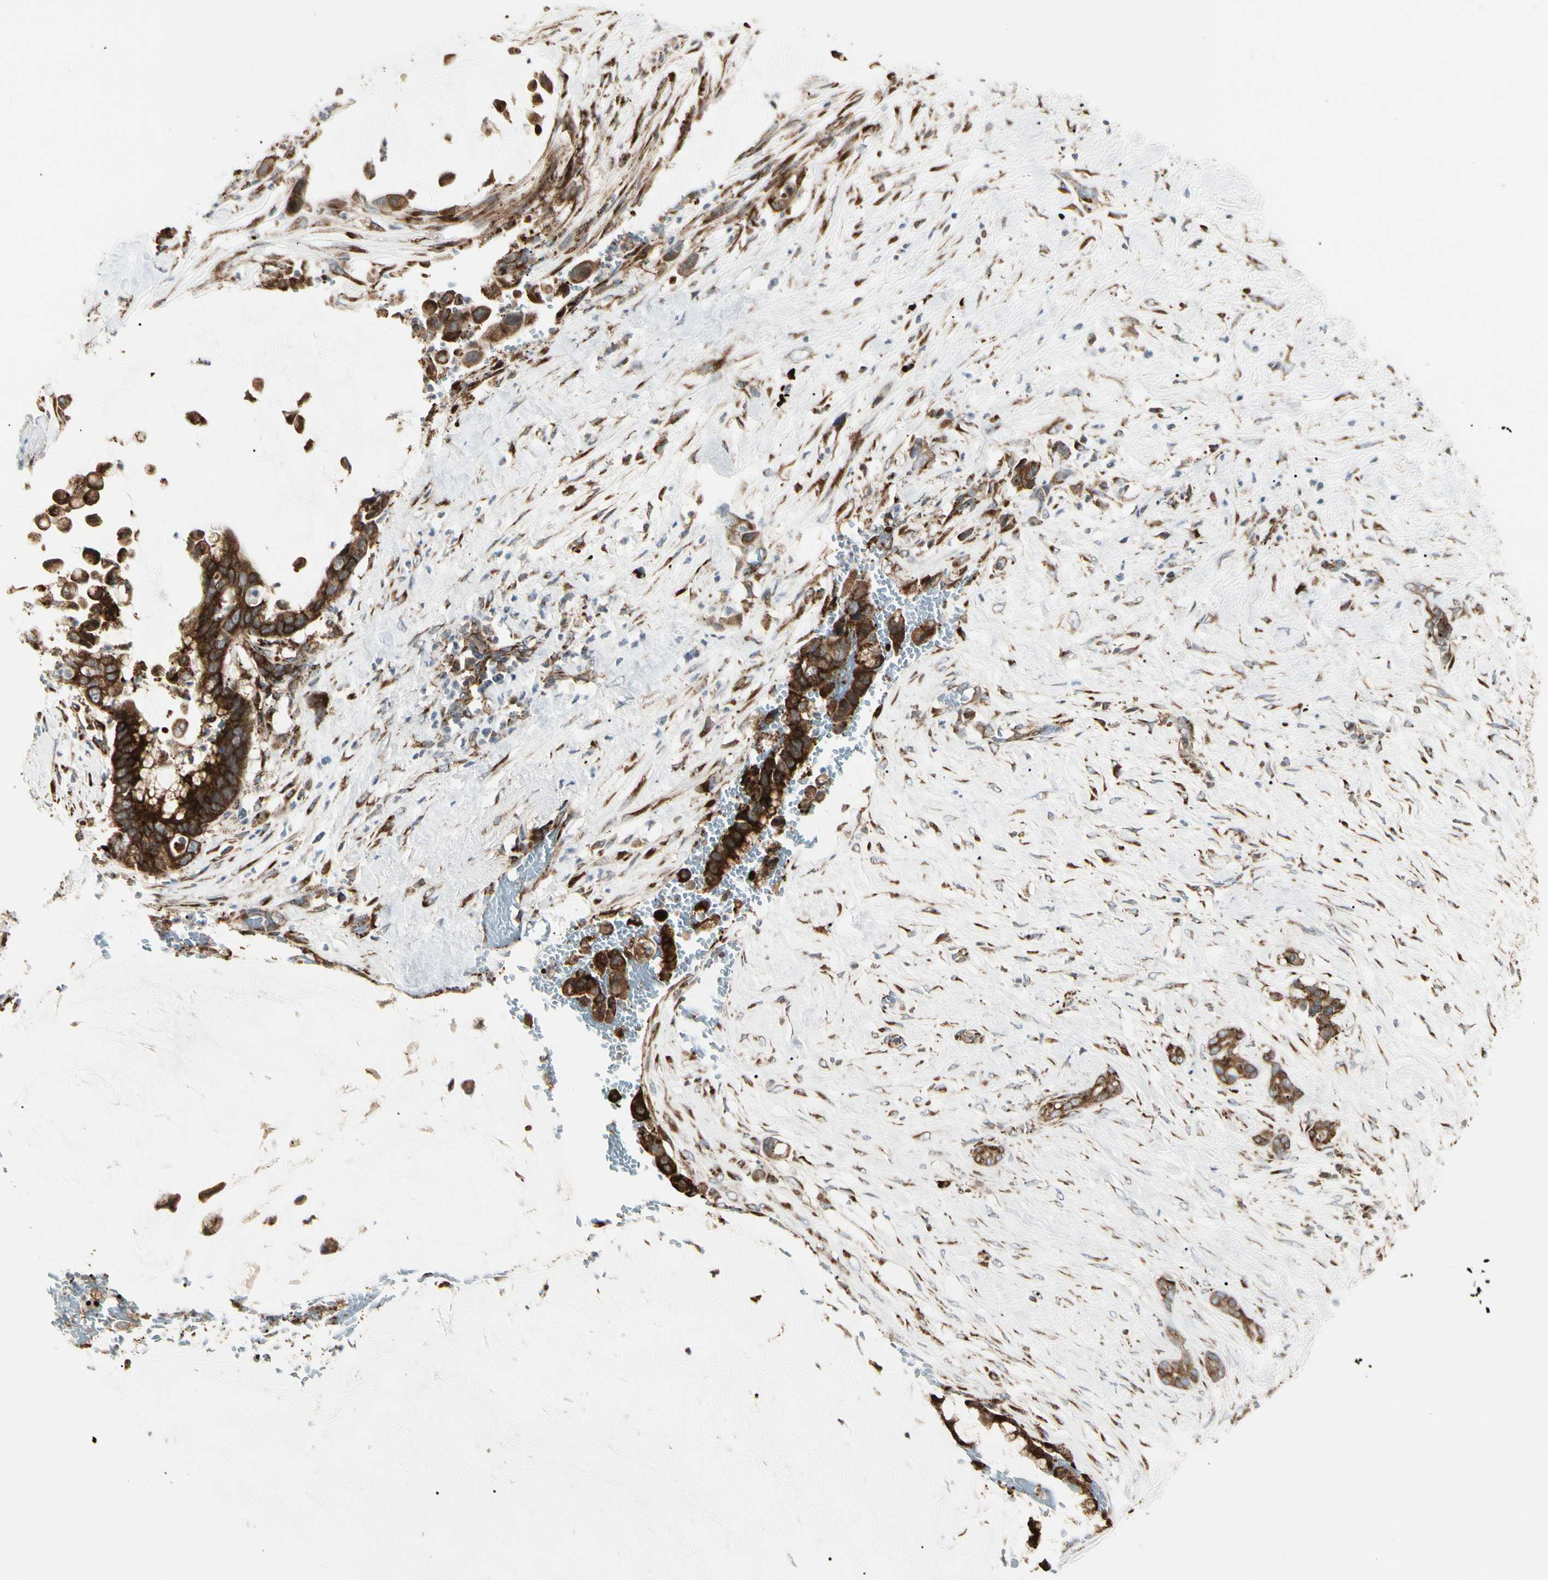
{"staining": {"intensity": "strong", "quantity": ">75%", "location": "cytoplasmic/membranous"}, "tissue": "pancreatic cancer", "cell_type": "Tumor cells", "image_type": "cancer", "snomed": [{"axis": "morphology", "description": "Adenocarcinoma, NOS"}, {"axis": "topography", "description": "Pancreas"}], "caption": "Pancreatic cancer (adenocarcinoma) stained with DAB (3,3'-diaminobenzidine) IHC reveals high levels of strong cytoplasmic/membranous staining in about >75% of tumor cells.", "gene": "HSP90B1", "patient": {"sex": "male", "age": 41}}